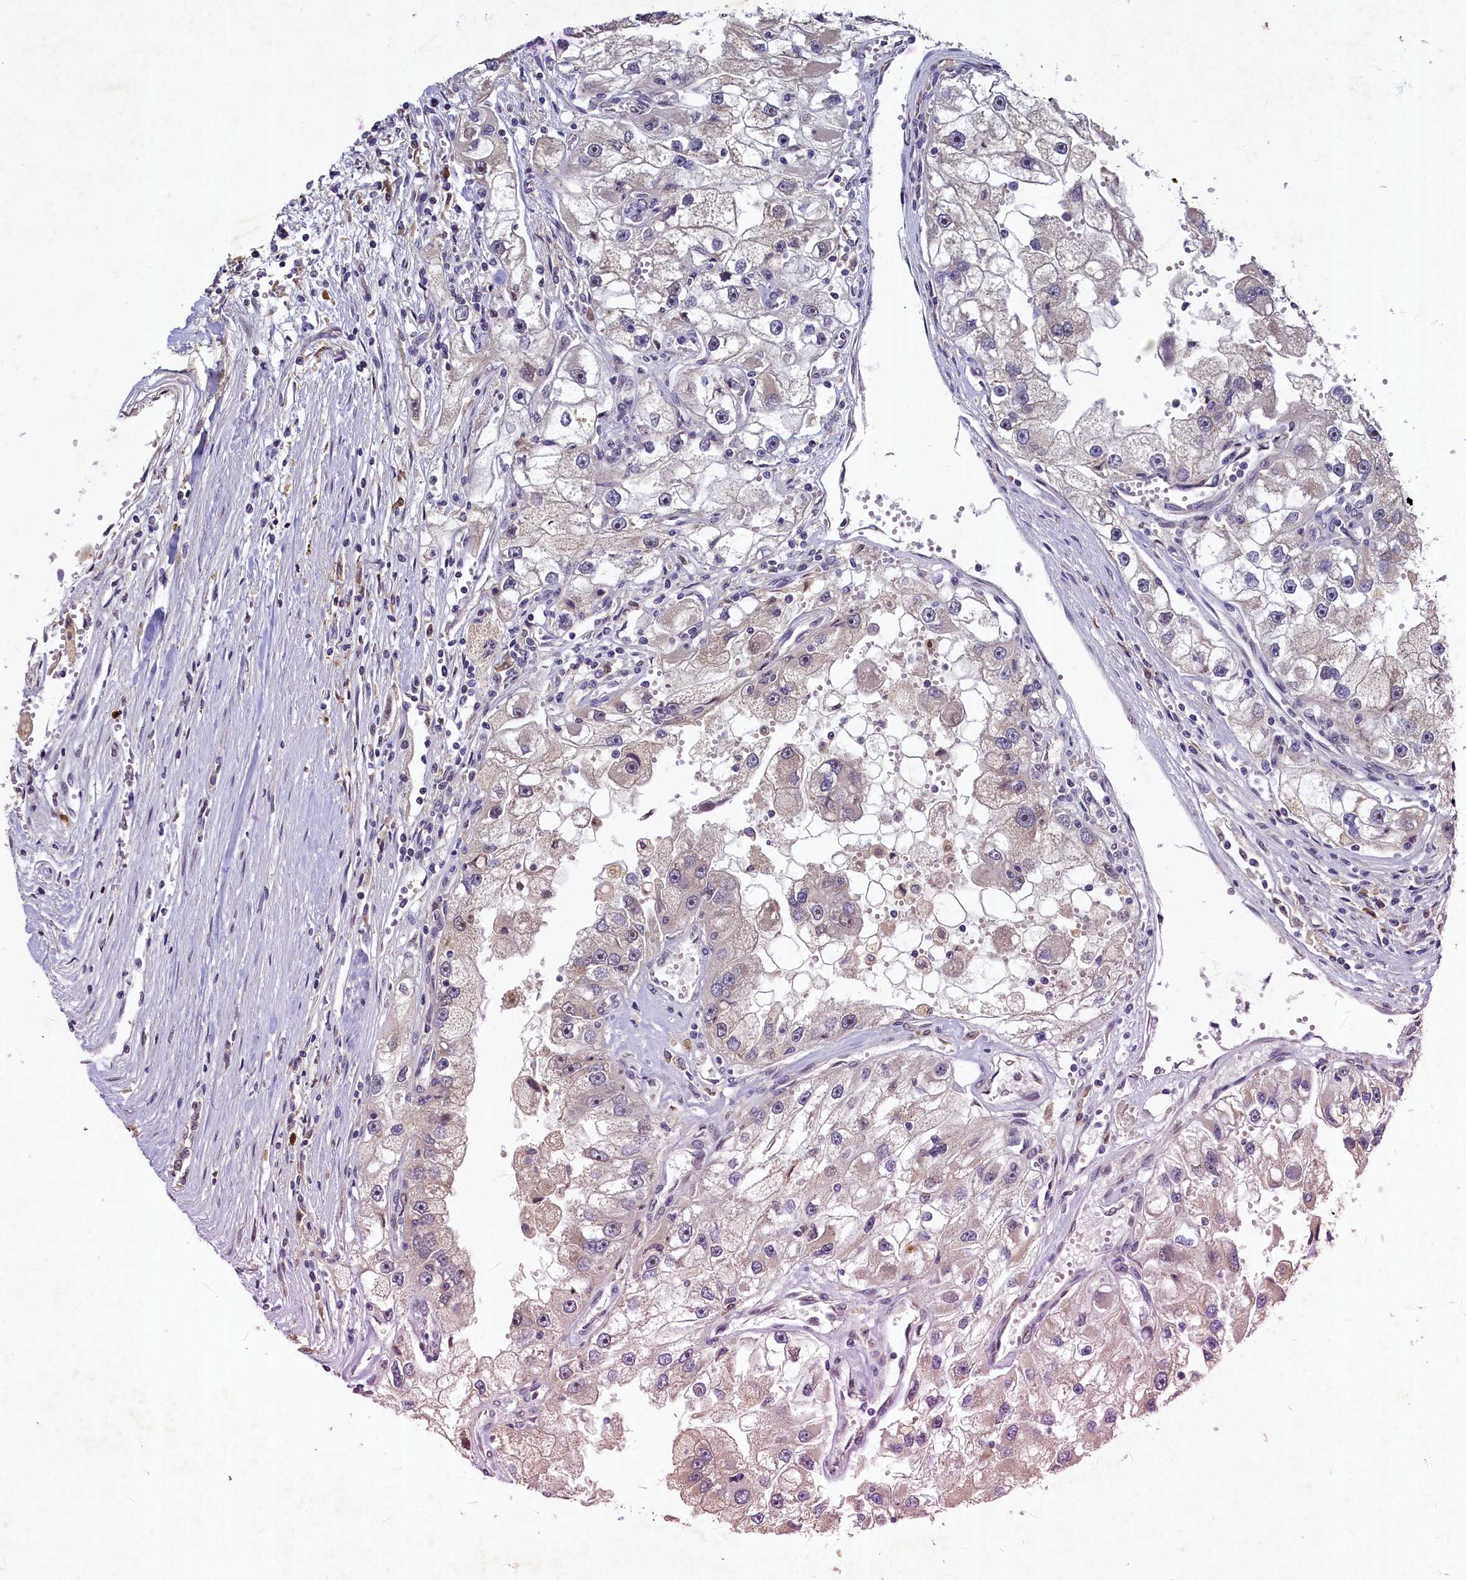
{"staining": {"intensity": "weak", "quantity": "25%-75%", "location": "cytoplasmic/membranous"}, "tissue": "renal cancer", "cell_type": "Tumor cells", "image_type": "cancer", "snomed": [{"axis": "morphology", "description": "Adenocarcinoma, NOS"}, {"axis": "topography", "description": "Kidney"}], "caption": "The immunohistochemical stain labels weak cytoplasmic/membranous expression in tumor cells of renal cancer (adenocarcinoma) tissue.", "gene": "LATS2", "patient": {"sex": "male", "age": 63}}